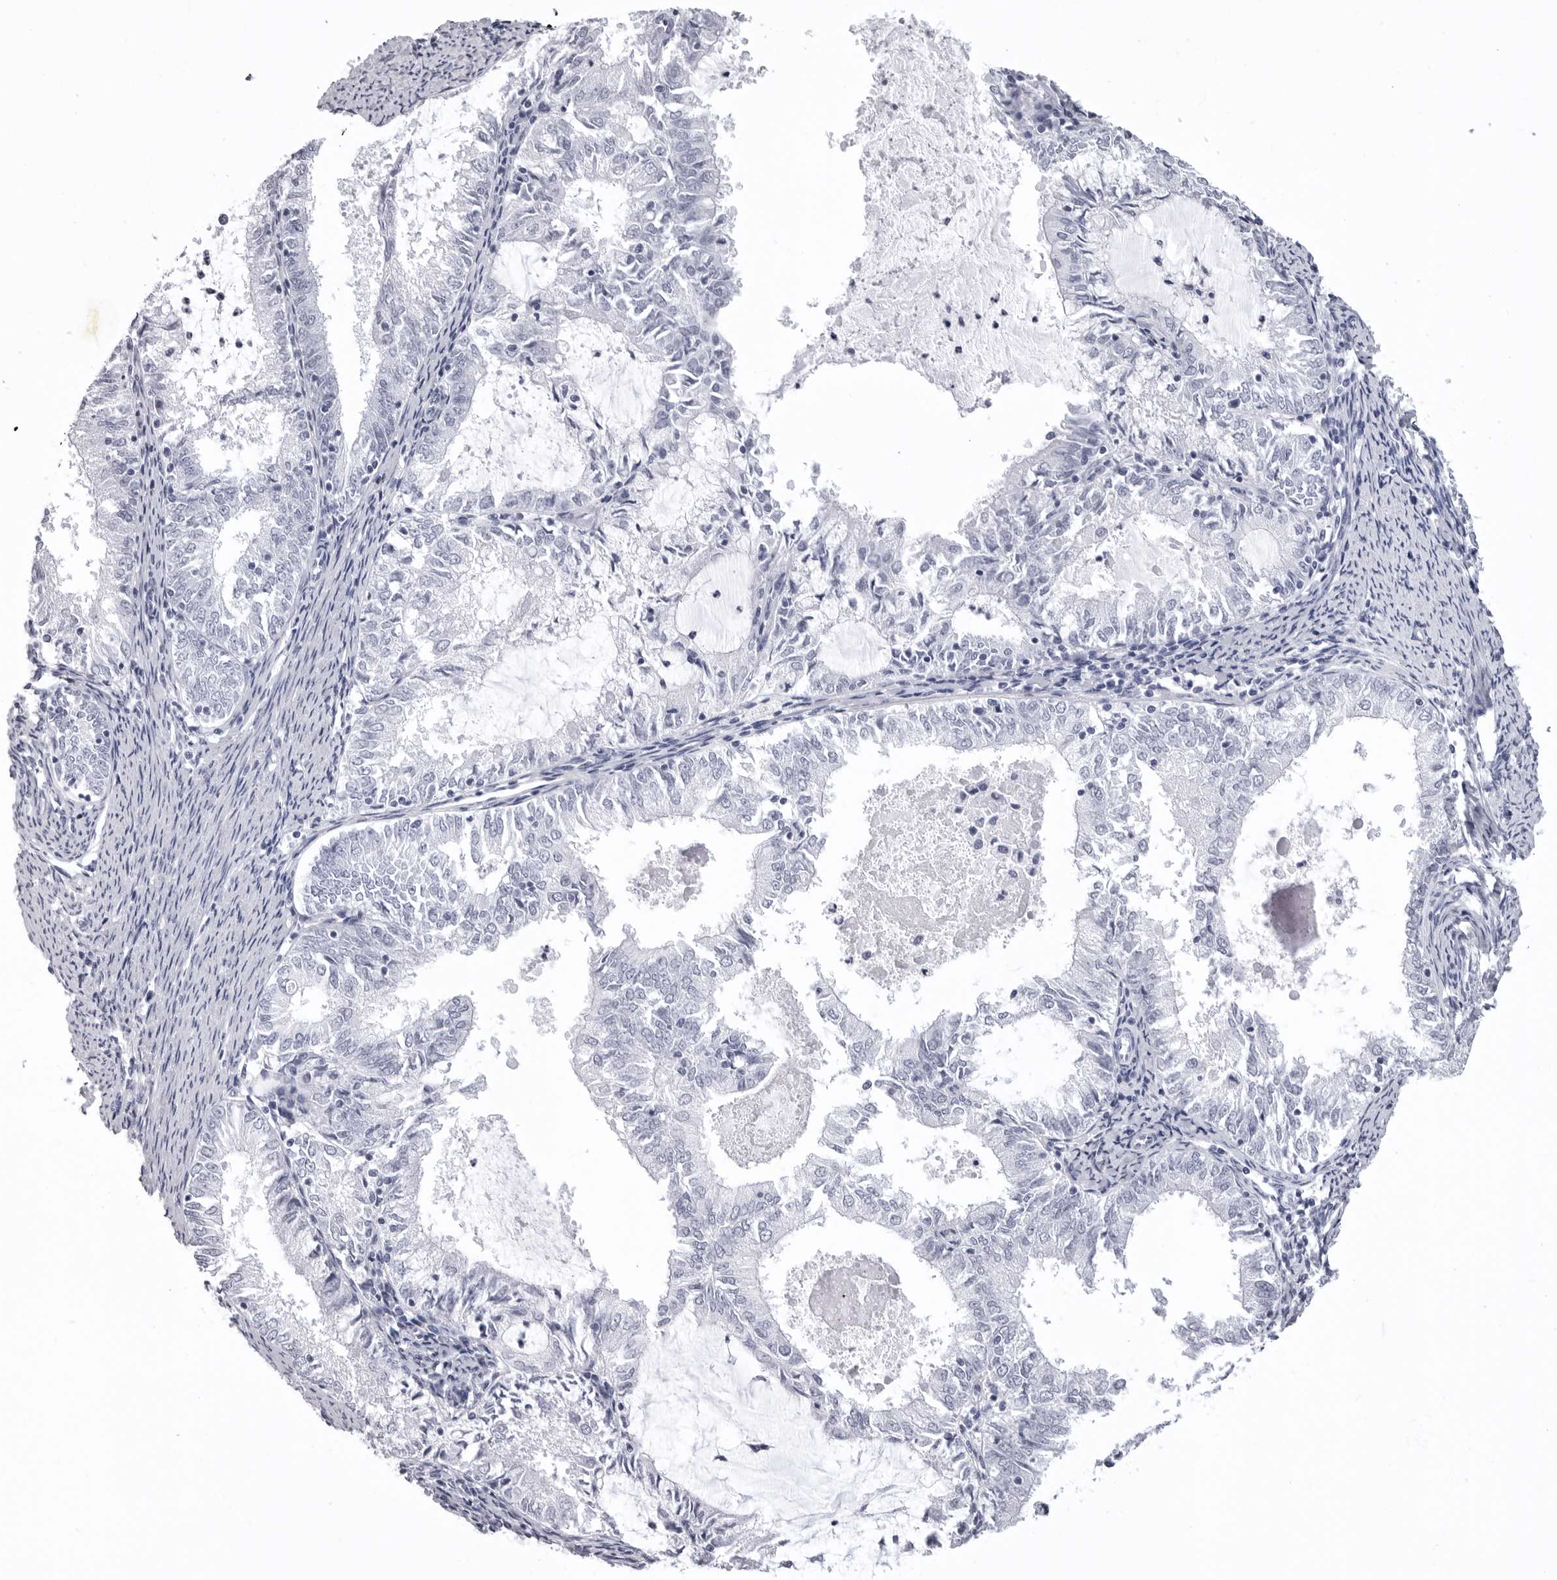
{"staining": {"intensity": "negative", "quantity": "none", "location": "none"}, "tissue": "endometrial cancer", "cell_type": "Tumor cells", "image_type": "cancer", "snomed": [{"axis": "morphology", "description": "Adenocarcinoma, NOS"}, {"axis": "topography", "description": "Endometrium"}], "caption": "Micrograph shows no significant protein expression in tumor cells of adenocarcinoma (endometrial). Brightfield microscopy of immunohistochemistry (IHC) stained with DAB (brown) and hematoxylin (blue), captured at high magnification.", "gene": "LGALS4", "patient": {"sex": "female", "age": 57}}